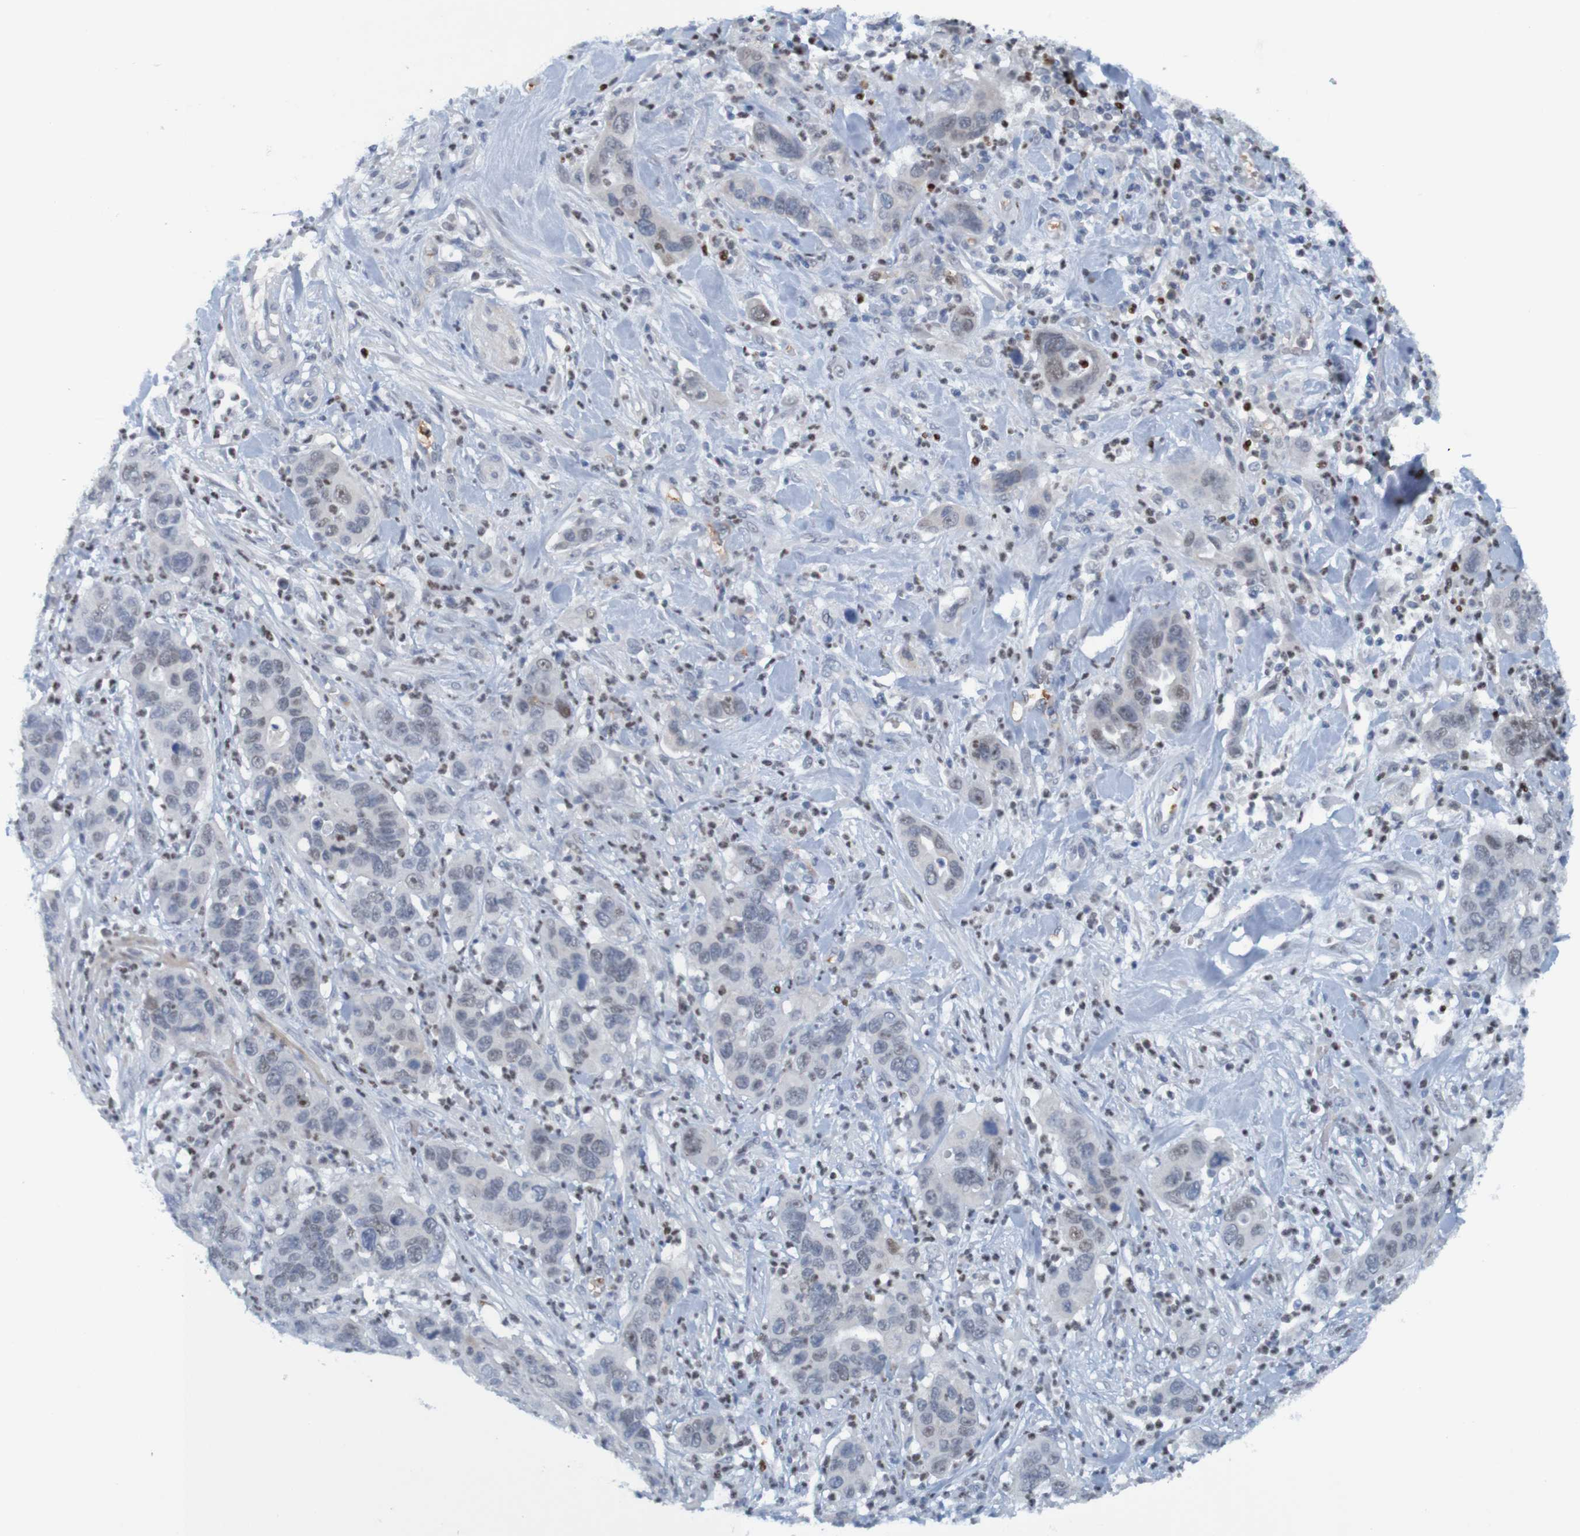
{"staining": {"intensity": "negative", "quantity": "none", "location": "none"}, "tissue": "pancreatic cancer", "cell_type": "Tumor cells", "image_type": "cancer", "snomed": [{"axis": "morphology", "description": "Adenocarcinoma, NOS"}, {"axis": "topography", "description": "Pancreas"}], "caption": "IHC photomicrograph of neoplastic tissue: human pancreatic cancer stained with DAB (3,3'-diaminobenzidine) shows no significant protein expression in tumor cells.", "gene": "USP36", "patient": {"sex": "female", "age": 71}}